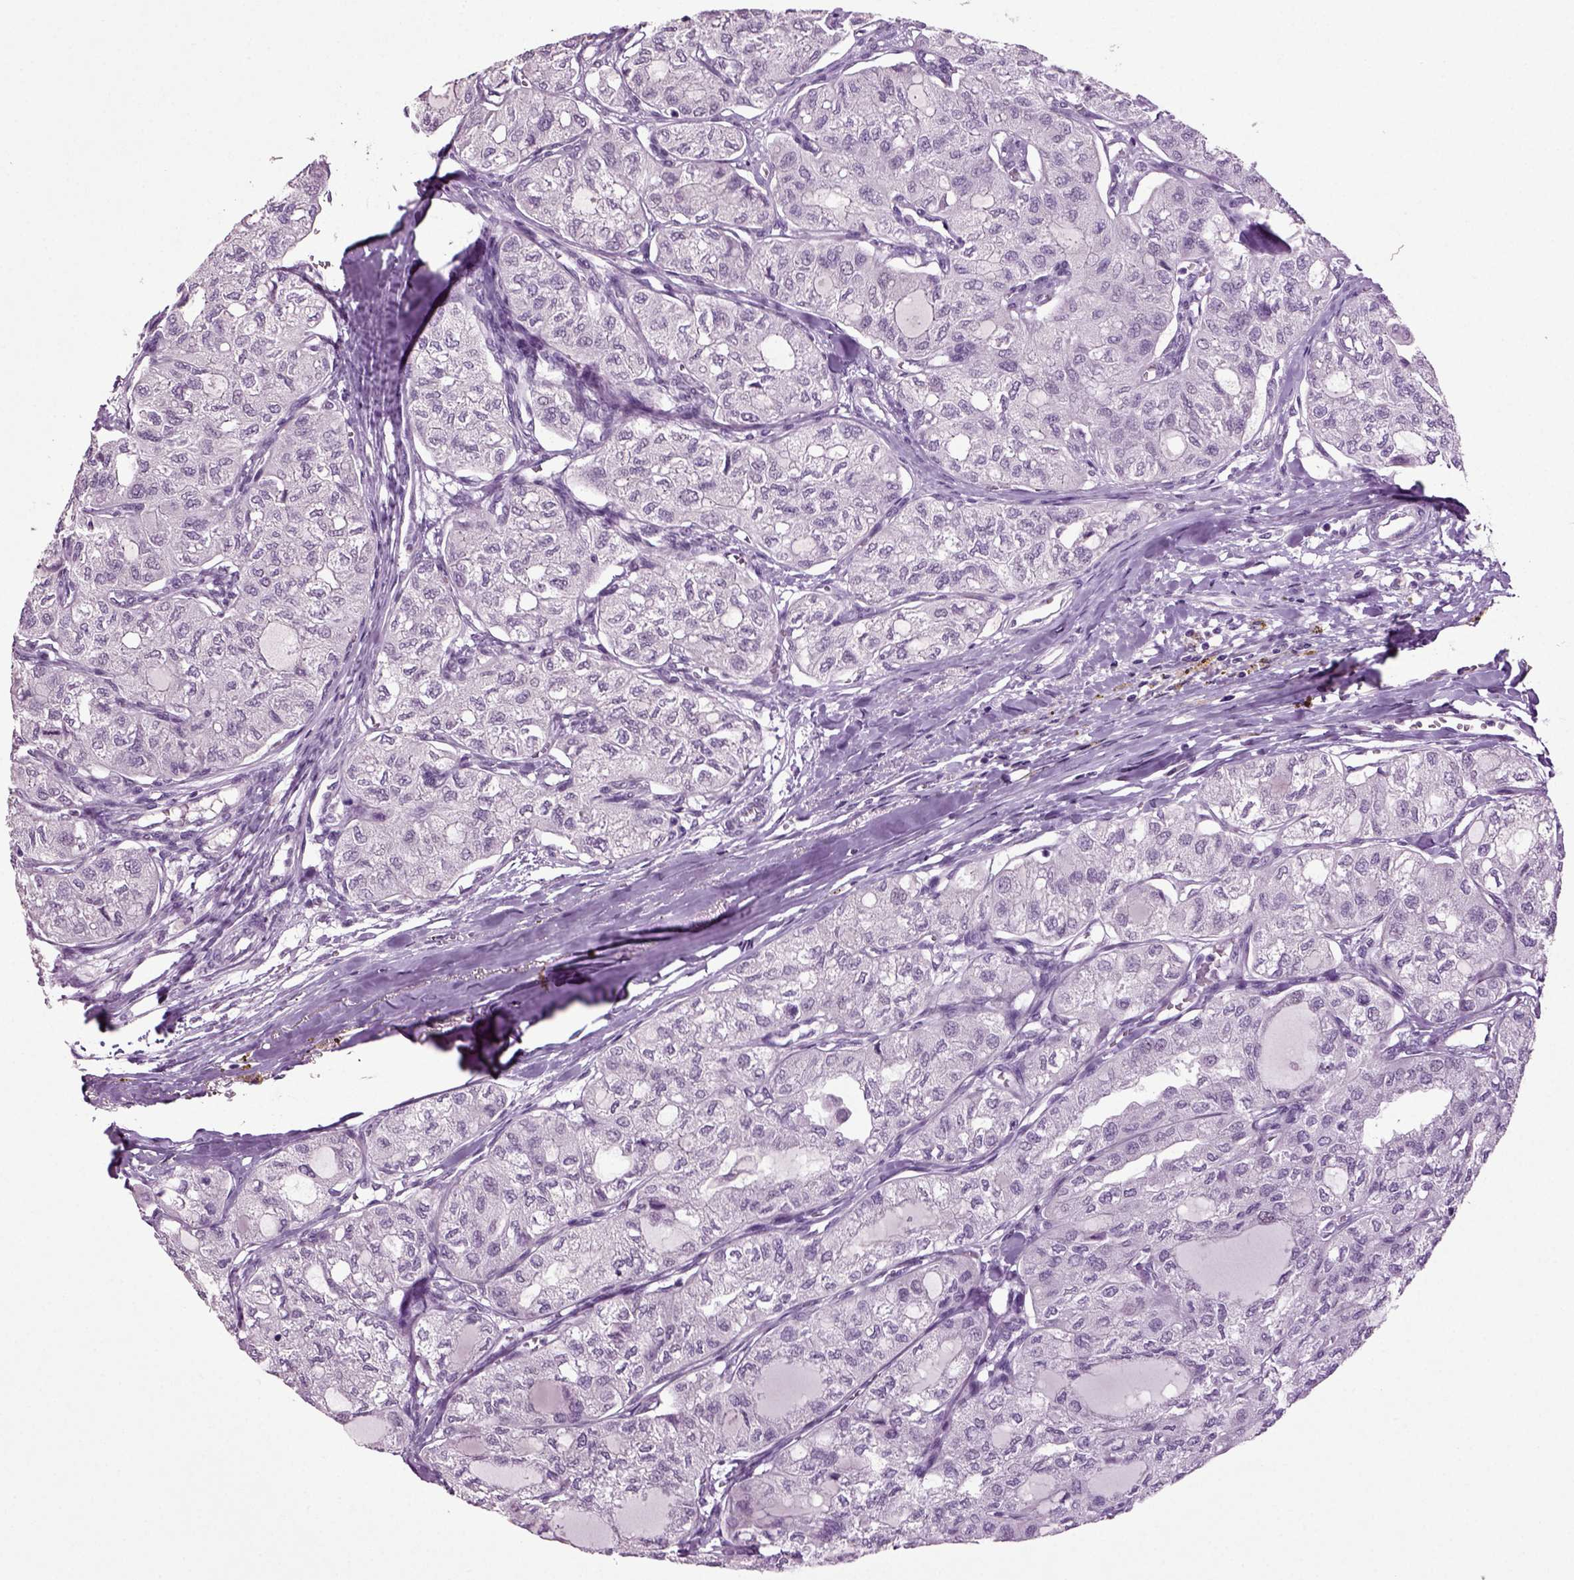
{"staining": {"intensity": "negative", "quantity": "none", "location": "none"}, "tissue": "thyroid cancer", "cell_type": "Tumor cells", "image_type": "cancer", "snomed": [{"axis": "morphology", "description": "Follicular adenoma carcinoma, NOS"}, {"axis": "topography", "description": "Thyroid gland"}], "caption": "This is a histopathology image of IHC staining of follicular adenoma carcinoma (thyroid), which shows no expression in tumor cells.", "gene": "SLC17A6", "patient": {"sex": "male", "age": 75}}